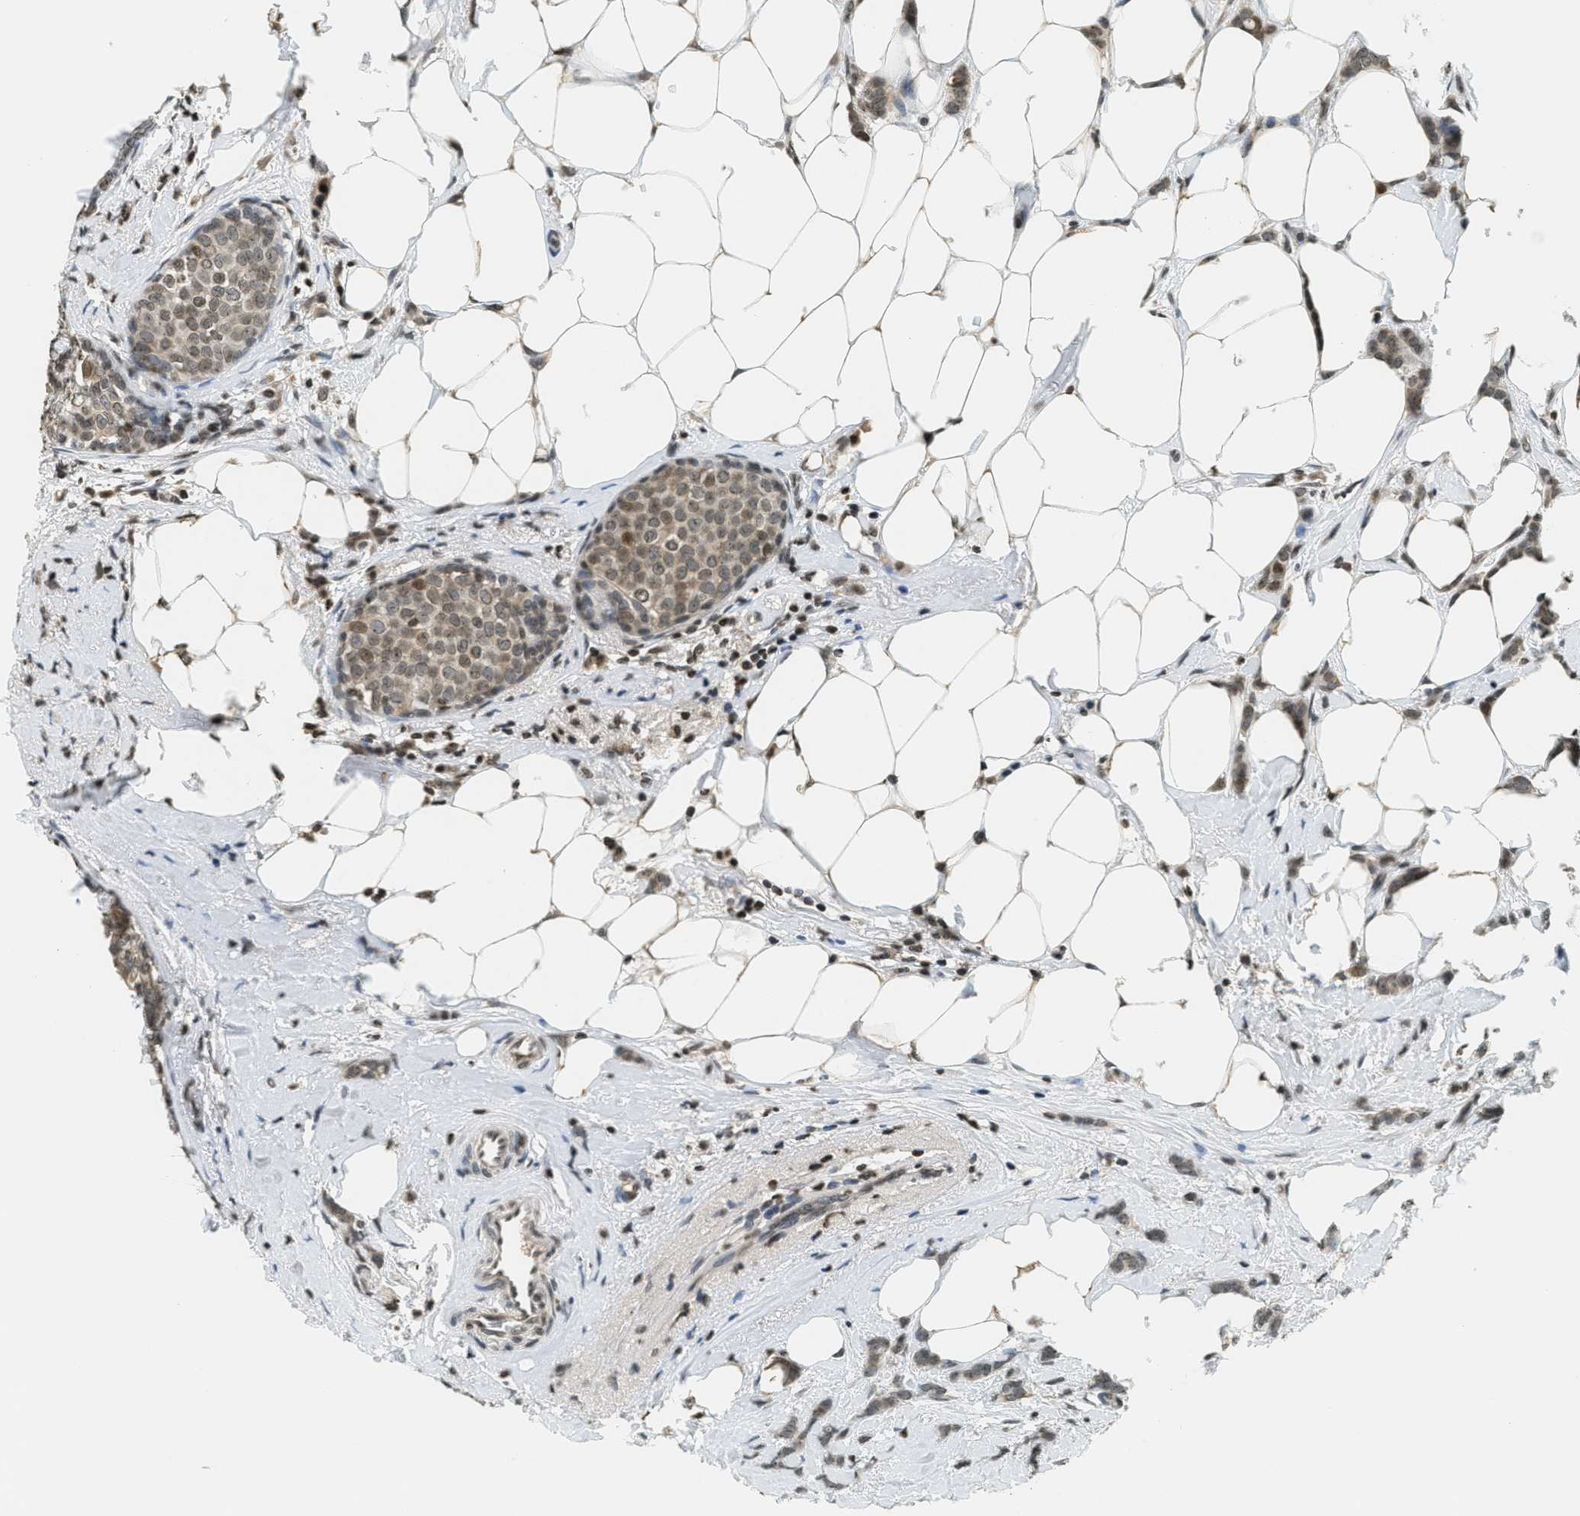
{"staining": {"intensity": "moderate", "quantity": ">75%", "location": "nuclear"}, "tissue": "breast cancer", "cell_type": "Tumor cells", "image_type": "cancer", "snomed": [{"axis": "morphology", "description": "Lobular carcinoma, in situ"}, {"axis": "morphology", "description": "Lobular carcinoma"}, {"axis": "topography", "description": "Breast"}], "caption": "A histopathology image of human breast cancer stained for a protein shows moderate nuclear brown staining in tumor cells.", "gene": "LDB2", "patient": {"sex": "female", "age": 41}}